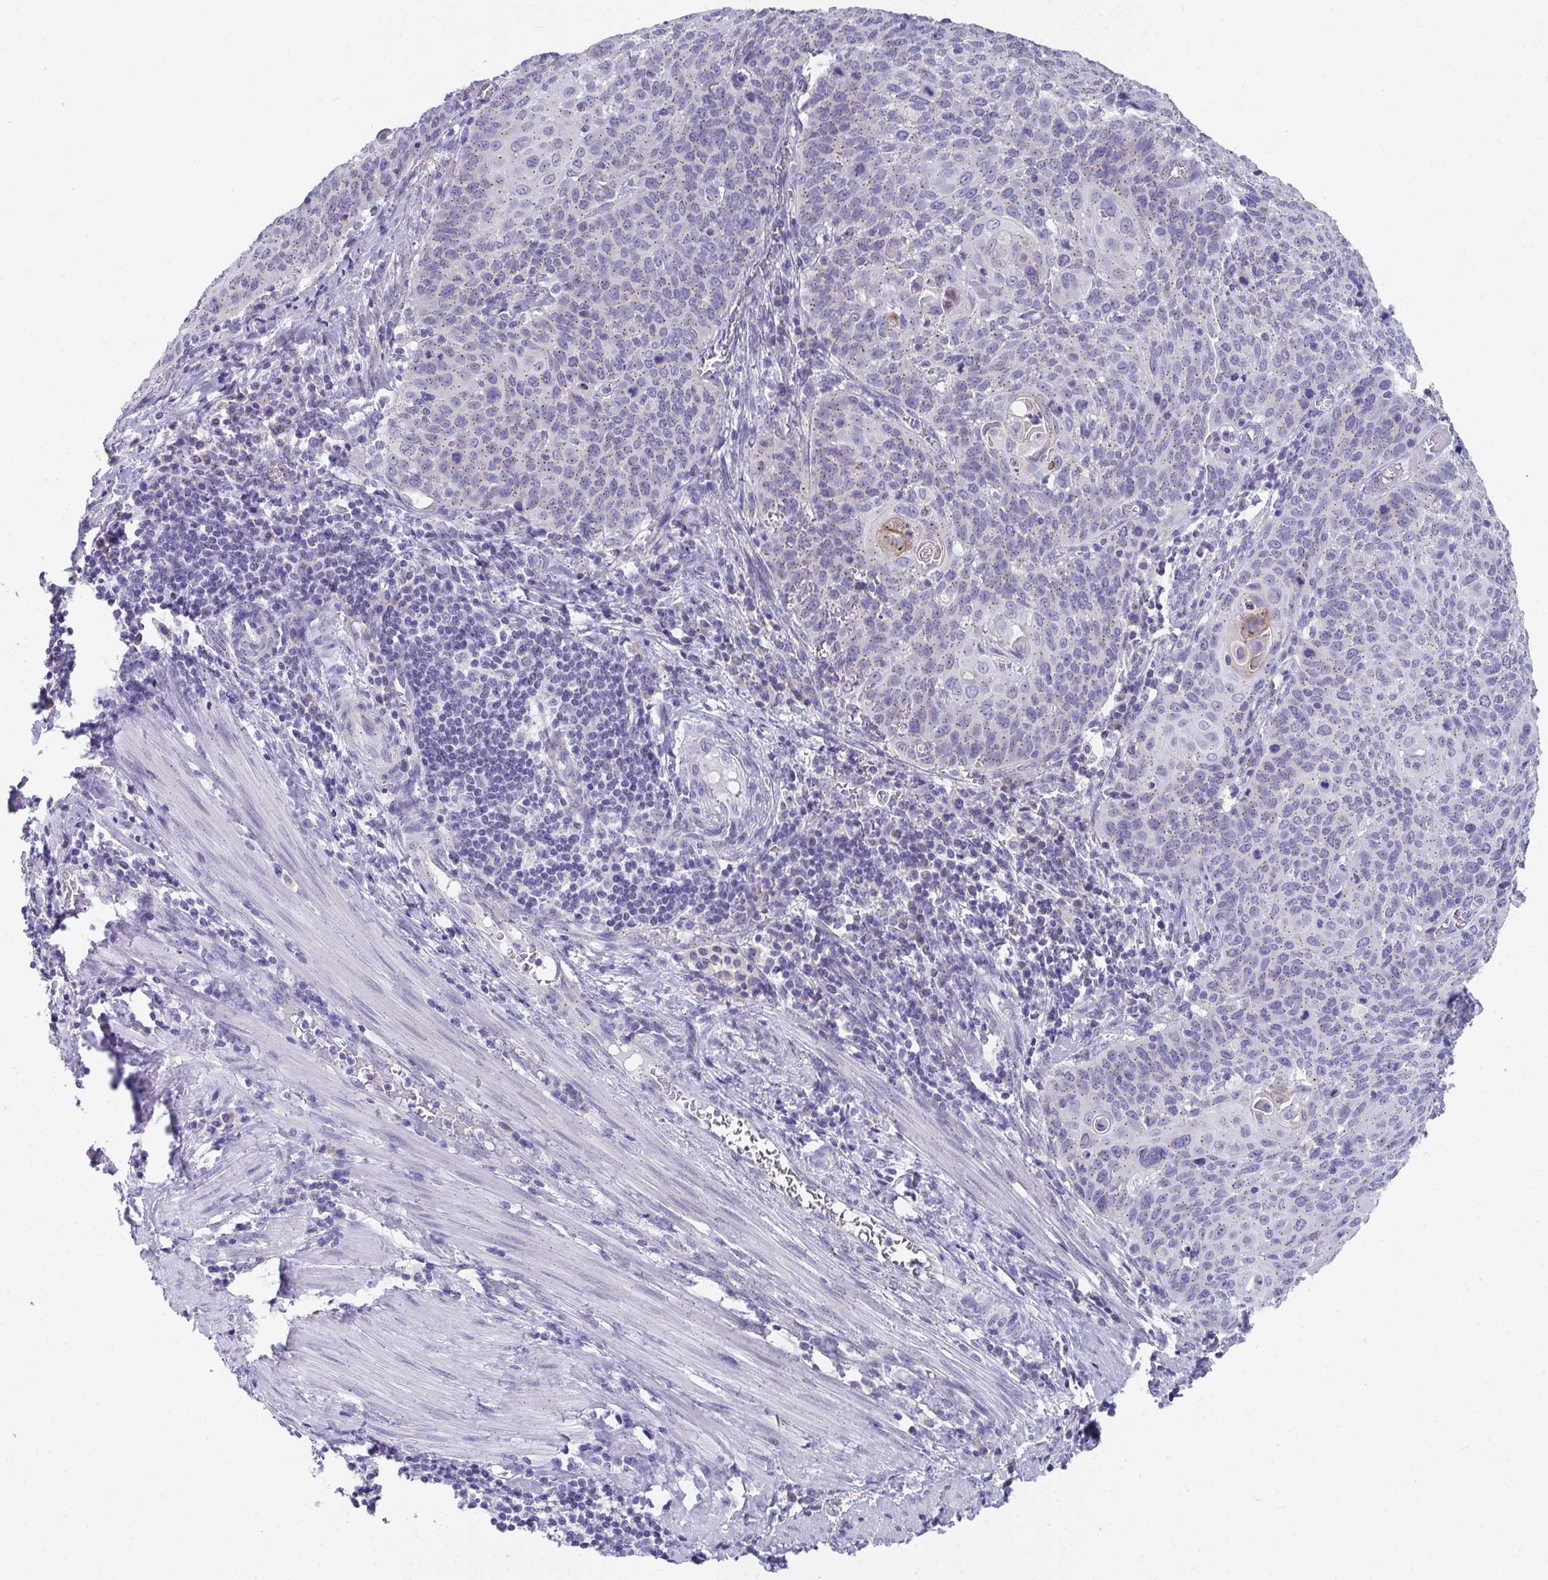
{"staining": {"intensity": "weak", "quantity": "<25%", "location": "cytoplasmic/membranous"}, "tissue": "cervical cancer", "cell_type": "Tumor cells", "image_type": "cancer", "snomed": [{"axis": "morphology", "description": "Squamous cell carcinoma, NOS"}, {"axis": "topography", "description": "Cervix"}], "caption": "This micrograph is of cervical cancer stained with immunohistochemistry to label a protein in brown with the nuclei are counter-stained blue. There is no expression in tumor cells. (DAB (3,3'-diaminobenzidine) IHC visualized using brightfield microscopy, high magnification).", "gene": "TMPRSS2", "patient": {"sex": "female", "age": 65}}